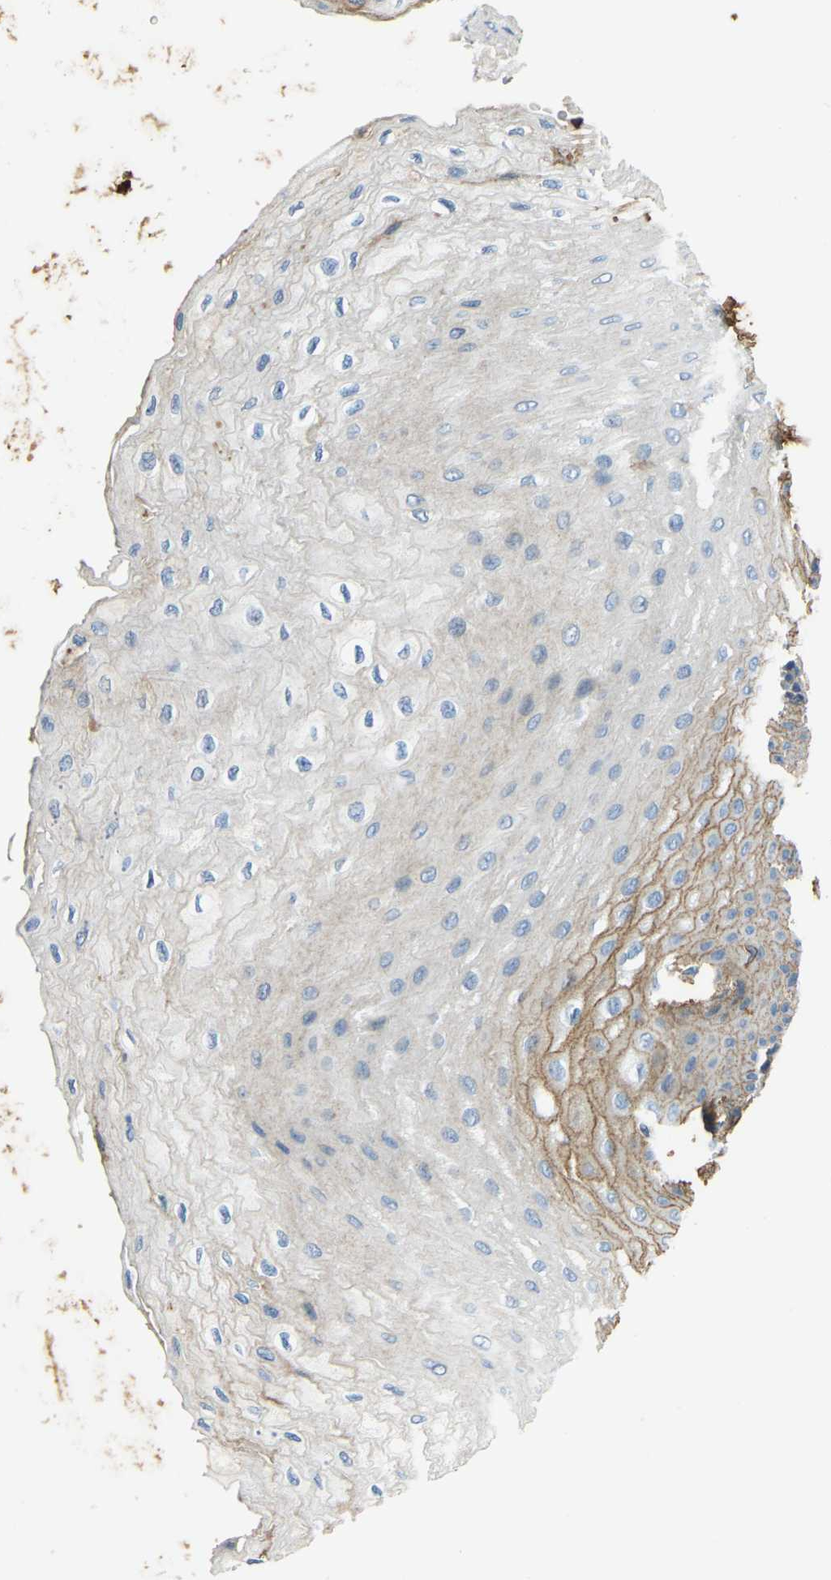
{"staining": {"intensity": "negative", "quantity": "none", "location": "none"}, "tissue": "esophagus", "cell_type": "Squamous epithelial cells", "image_type": "normal", "snomed": [{"axis": "morphology", "description": "Normal tissue, NOS"}, {"axis": "topography", "description": "Esophagus"}], "caption": "Squamous epithelial cells show no significant protein expression in normal esophagus.", "gene": "THBS4", "patient": {"sex": "female", "age": 72}}